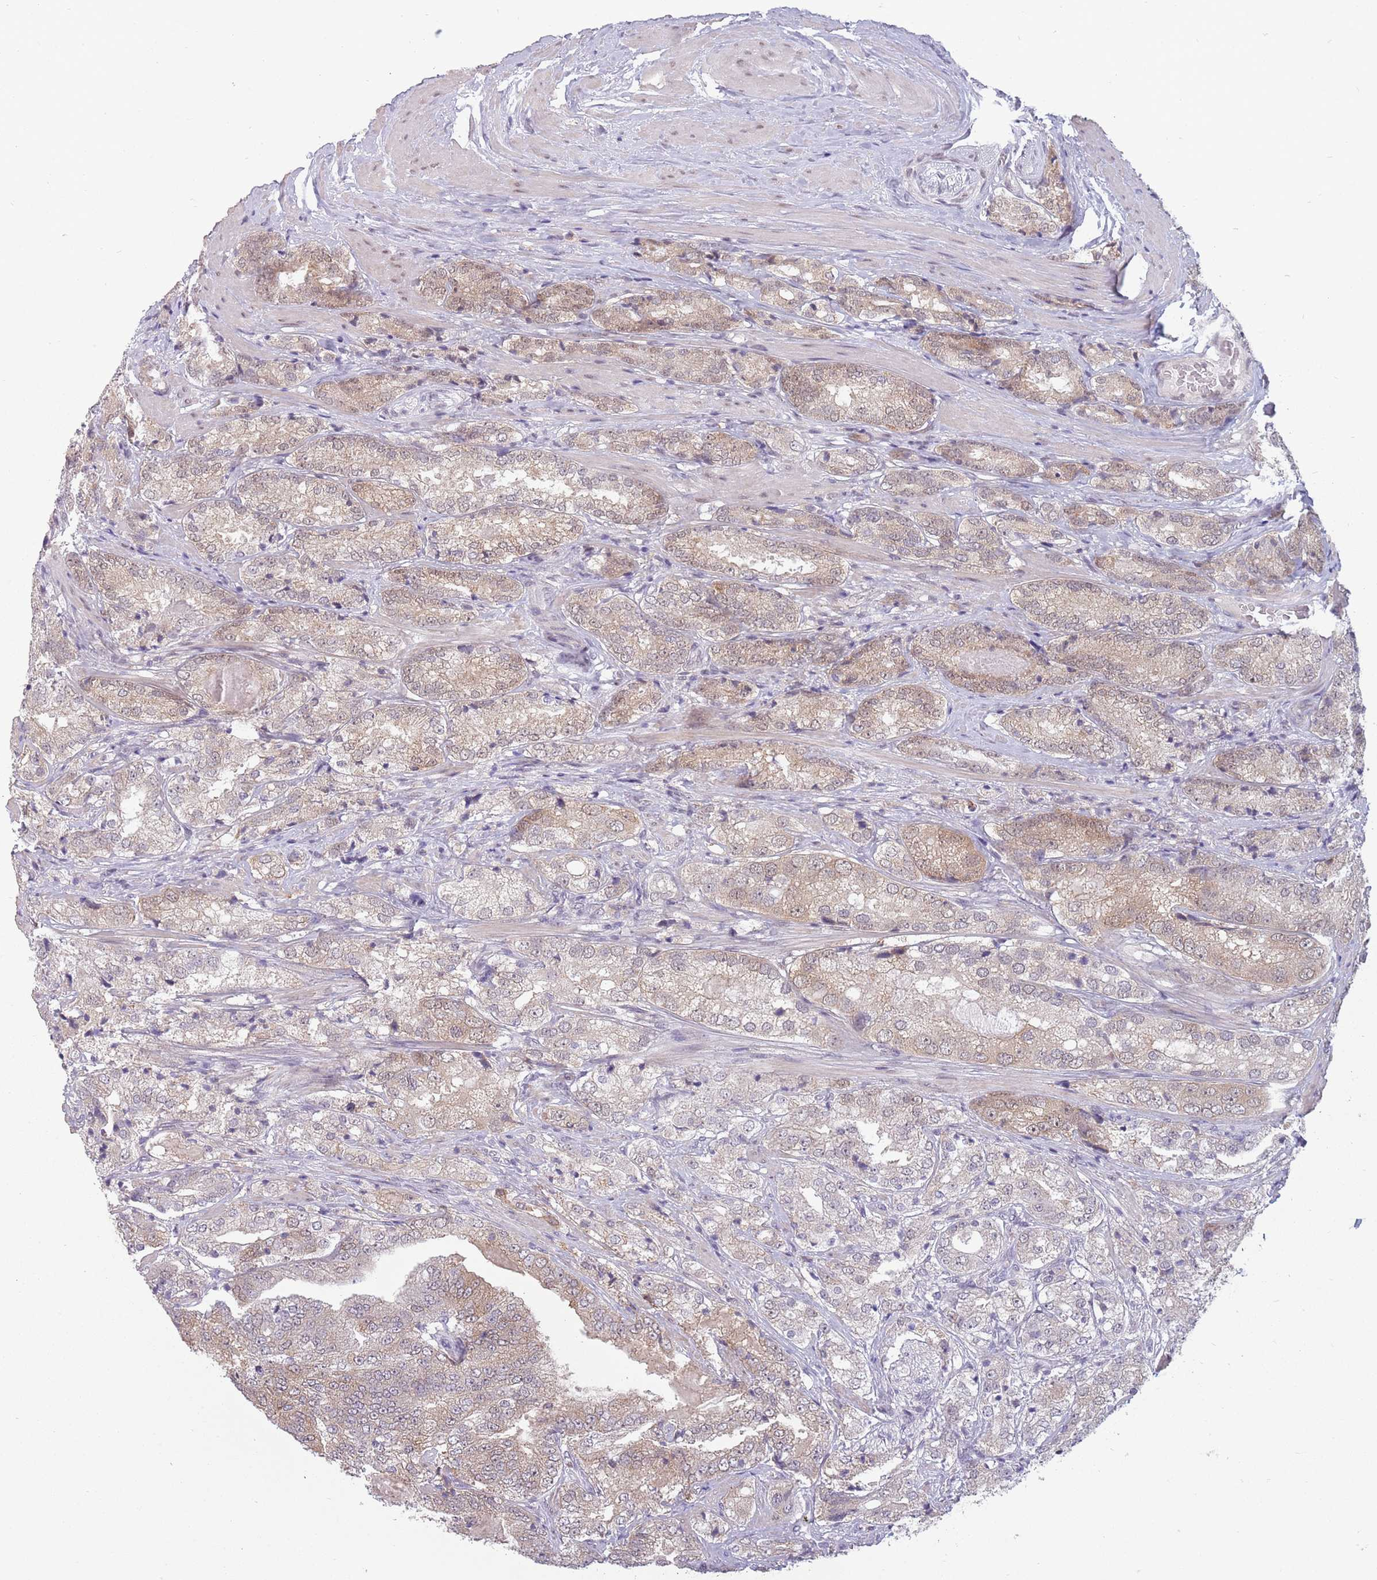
{"staining": {"intensity": "moderate", "quantity": "<25%", "location": "cytoplasmic/membranous"}, "tissue": "prostate cancer", "cell_type": "Tumor cells", "image_type": "cancer", "snomed": [{"axis": "morphology", "description": "Adenocarcinoma, High grade"}, {"axis": "topography", "description": "Prostate"}], "caption": "Prostate cancer stained for a protein (brown) reveals moderate cytoplasmic/membranous positive positivity in about <25% of tumor cells.", "gene": "ZNF574", "patient": {"sex": "male", "age": 63}}